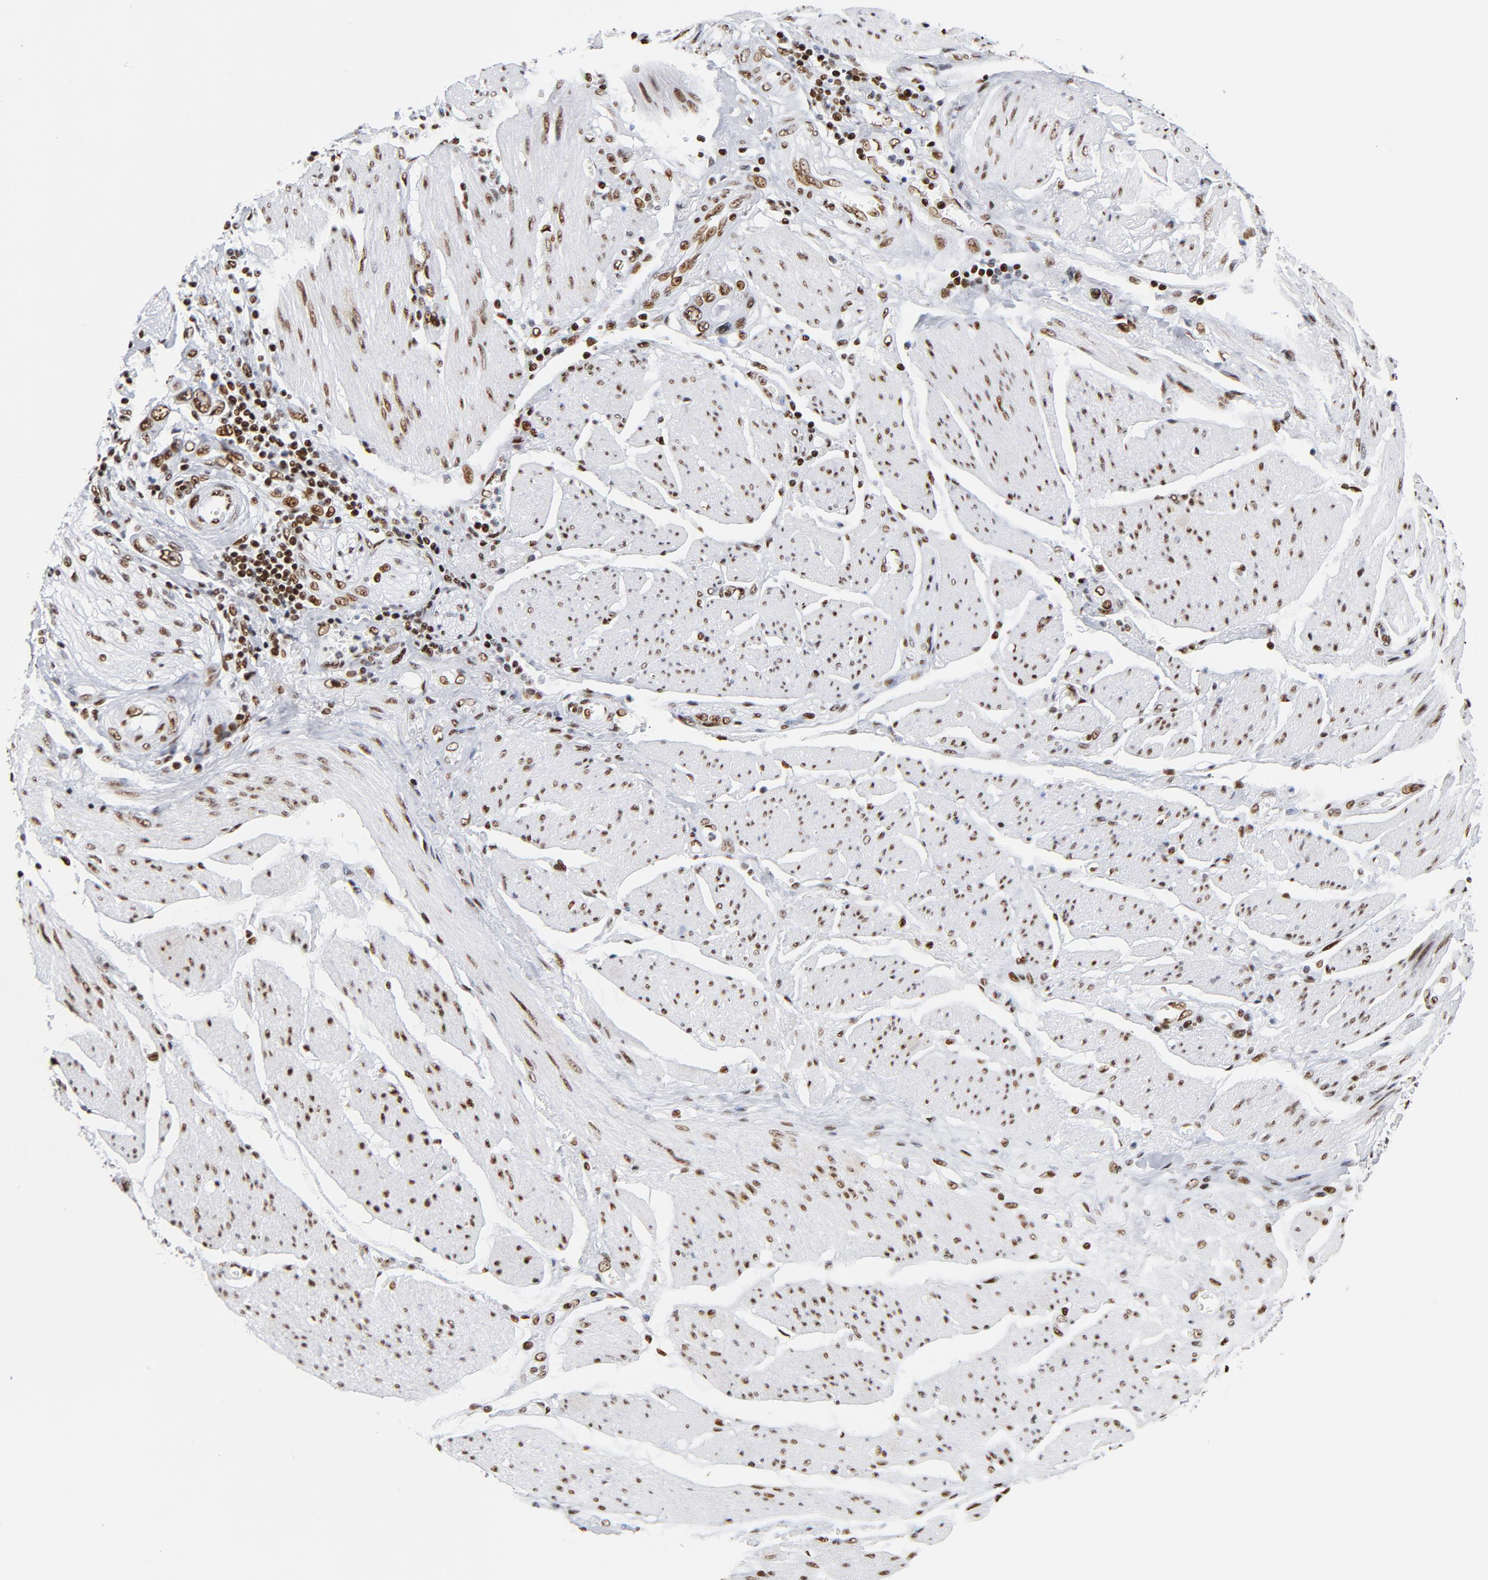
{"staining": {"intensity": "moderate", "quantity": ">75%", "location": "nuclear"}, "tissue": "stomach cancer", "cell_type": "Tumor cells", "image_type": "cancer", "snomed": [{"axis": "morphology", "description": "Adenocarcinoma, NOS"}, {"axis": "topography", "description": "Pancreas"}, {"axis": "topography", "description": "Stomach, upper"}], "caption": "Moderate nuclear staining for a protein is present in approximately >75% of tumor cells of stomach cancer using immunohistochemistry (IHC).", "gene": "XRCC5", "patient": {"sex": "male", "age": 77}}